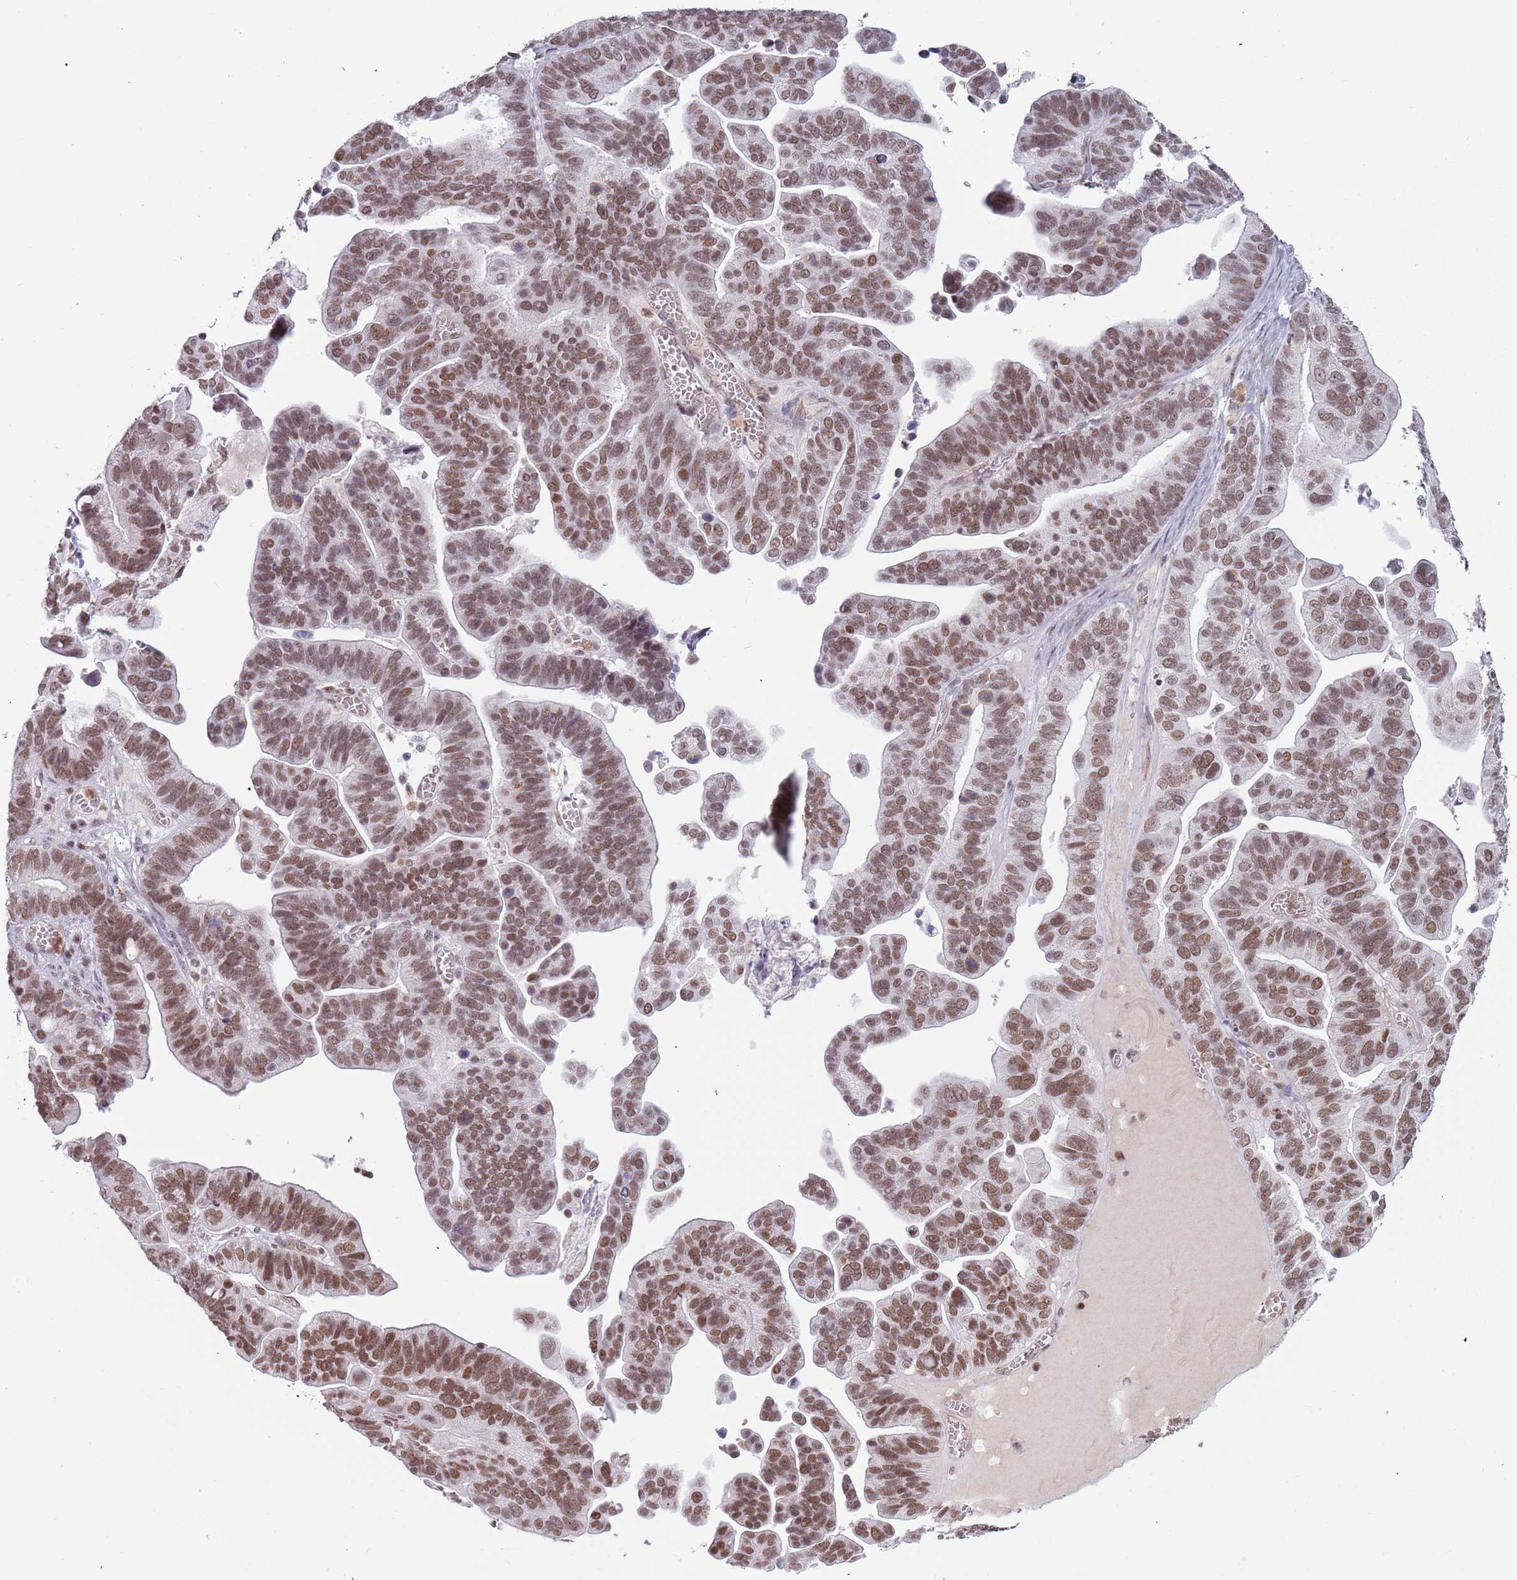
{"staining": {"intensity": "moderate", "quantity": ">75%", "location": "nuclear"}, "tissue": "ovarian cancer", "cell_type": "Tumor cells", "image_type": "cancer", "snomed": [{"axis": "morphology", "description": "Cystadenocarcinoma, serous, NOS"}, {"axis": "topography", "description": "Ovary"}], "caption": "DAB (3,3'-diaminobenzidine) immunohistochemical staining of human ovarian cancer (serous cystadenocarcinoma) reveals moderate nuclear protein staining in about >75% of tumor cells.", "gene": "REXO4", "patient": {"sex": "female", "age": 56}}